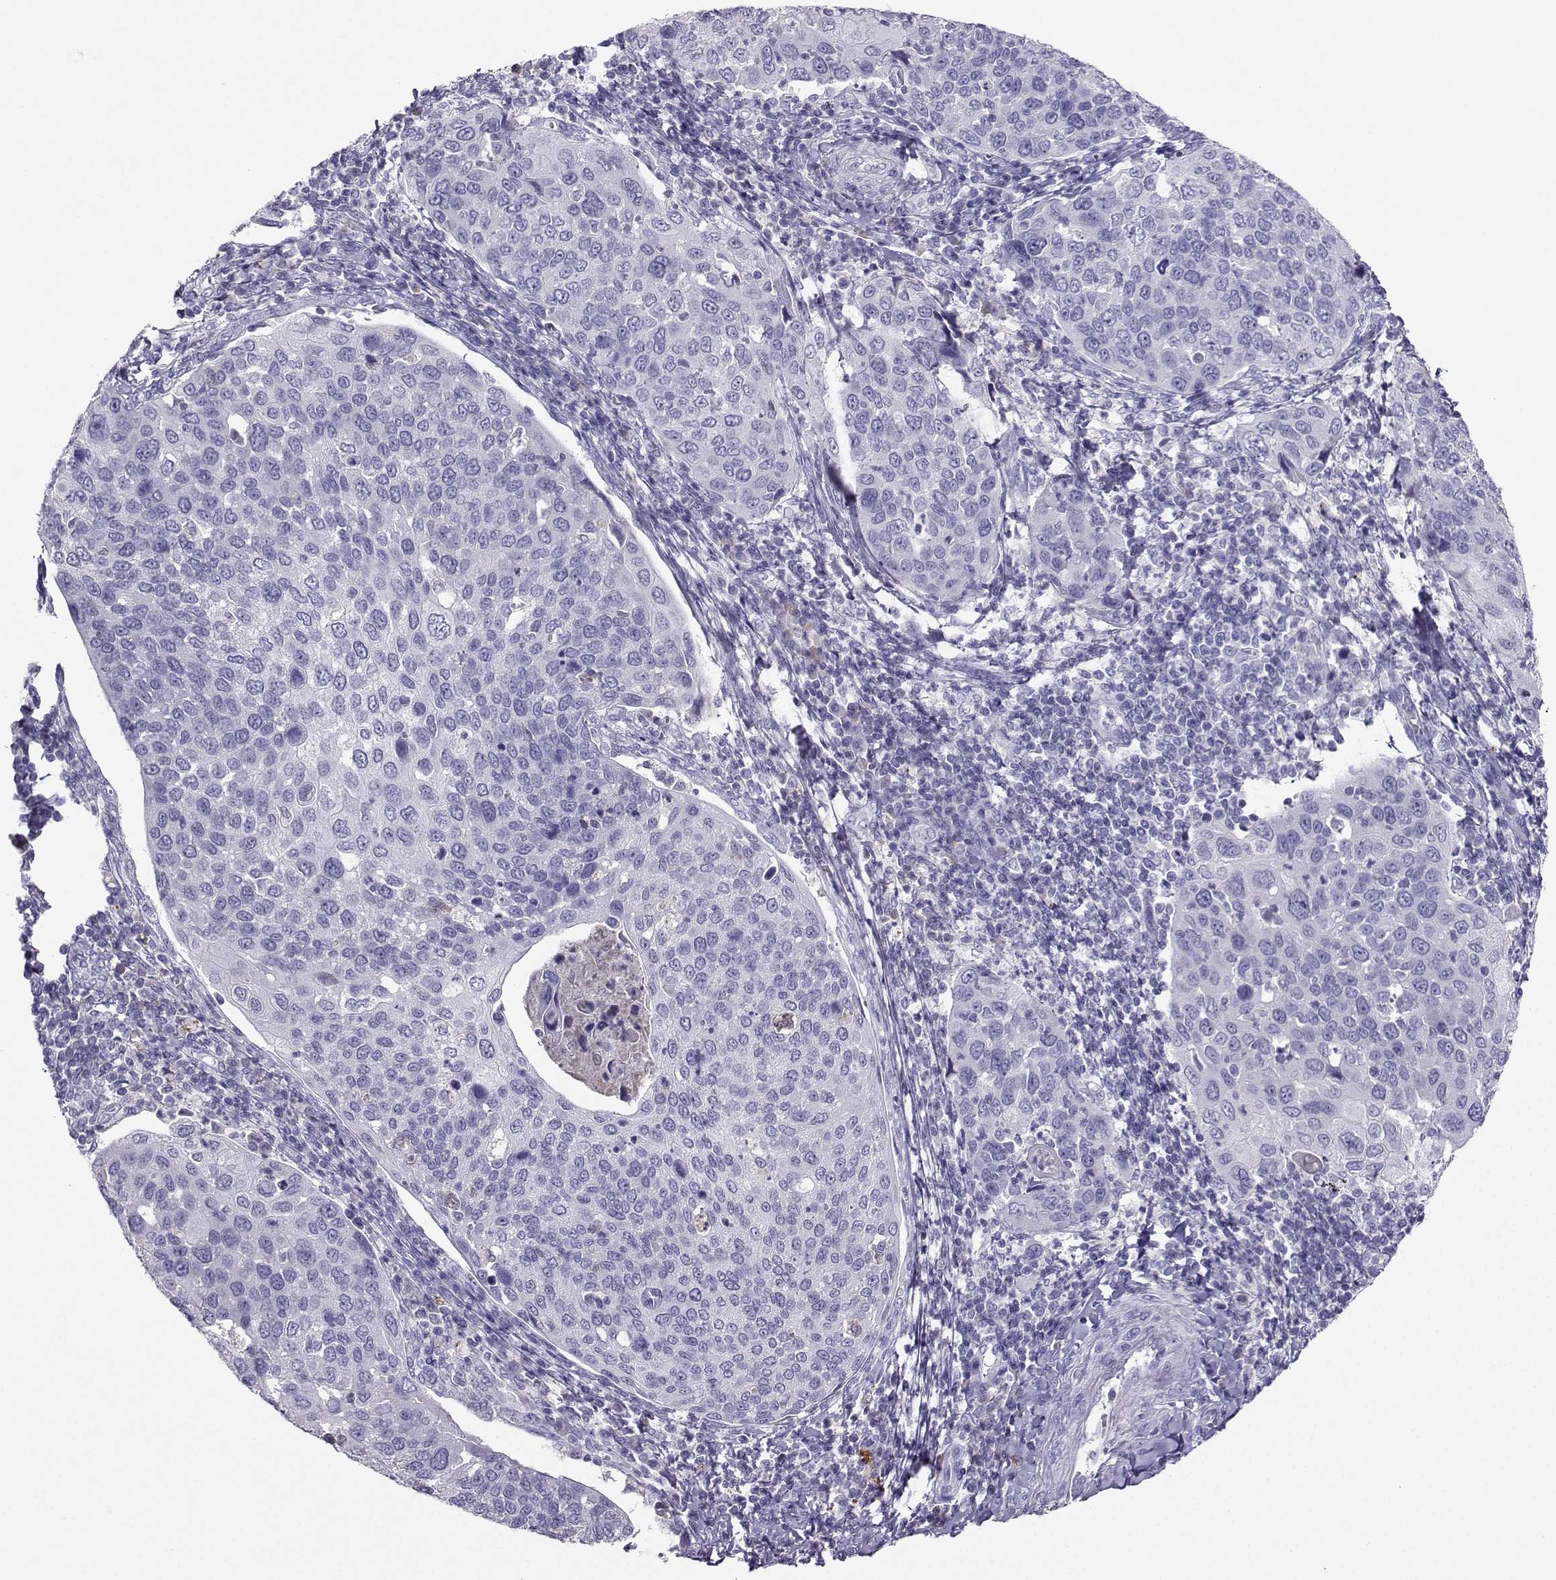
{"staining": {"intensity": "negative", "quantity": "none", "location": "none"}, "tissue": "cervical cancer", "cell_type": "Tumor cells", "image_type": "cancer", "snomed": [{"axis": "morphology", "description": "Squamous cell carcinoma, NOS"}, {"axis": "topography", "description": "Cervix"}], "caption": "This is an IHC micrograph of cervical squamous cell carcinoma. There is no expression in tumor cells.", "gene": "GRIK4", "patient": {"sex": "female", "age": 54}}